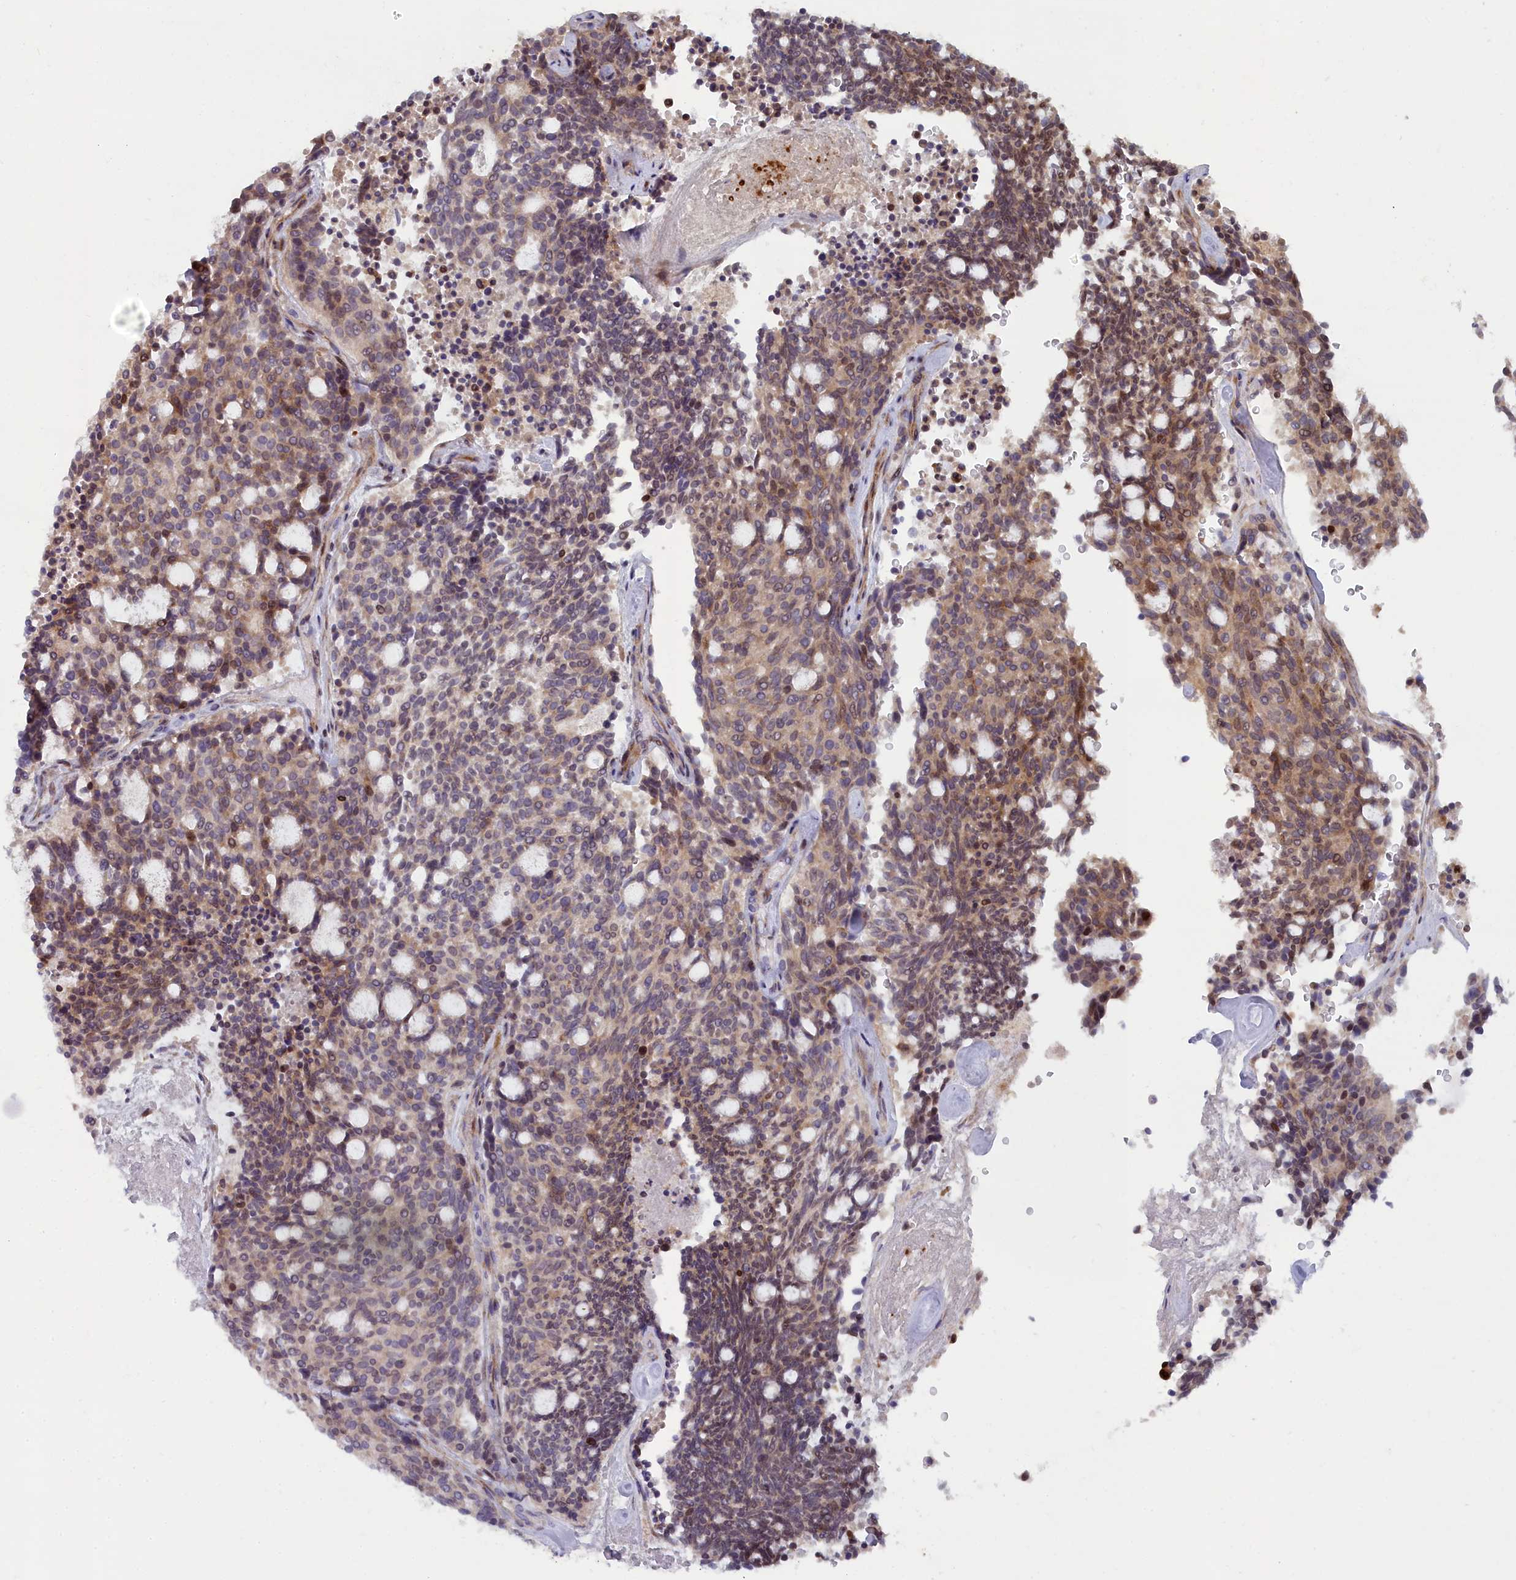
{"staining": {"intensity": "moderate", "quantity": "25%-75%", "location": "cytoplasmic/membranous"}, "tissue": "carcinoid", "cell_type": "Tumor cells", "image_type": "cancer", "snomed": [{"axis": "morphology", "description": "Carcinoid, malignant, NOS"}, {"axis": "topography", "description": "Pancreas"}], "caption": "Moderate cytoplasmic/membranous protein expression is identified in approximately 25%-75% of tumor cells in malignant carcinoid.", "gene": "B9D2", "patient": {"sex": "female", "age": 54}}